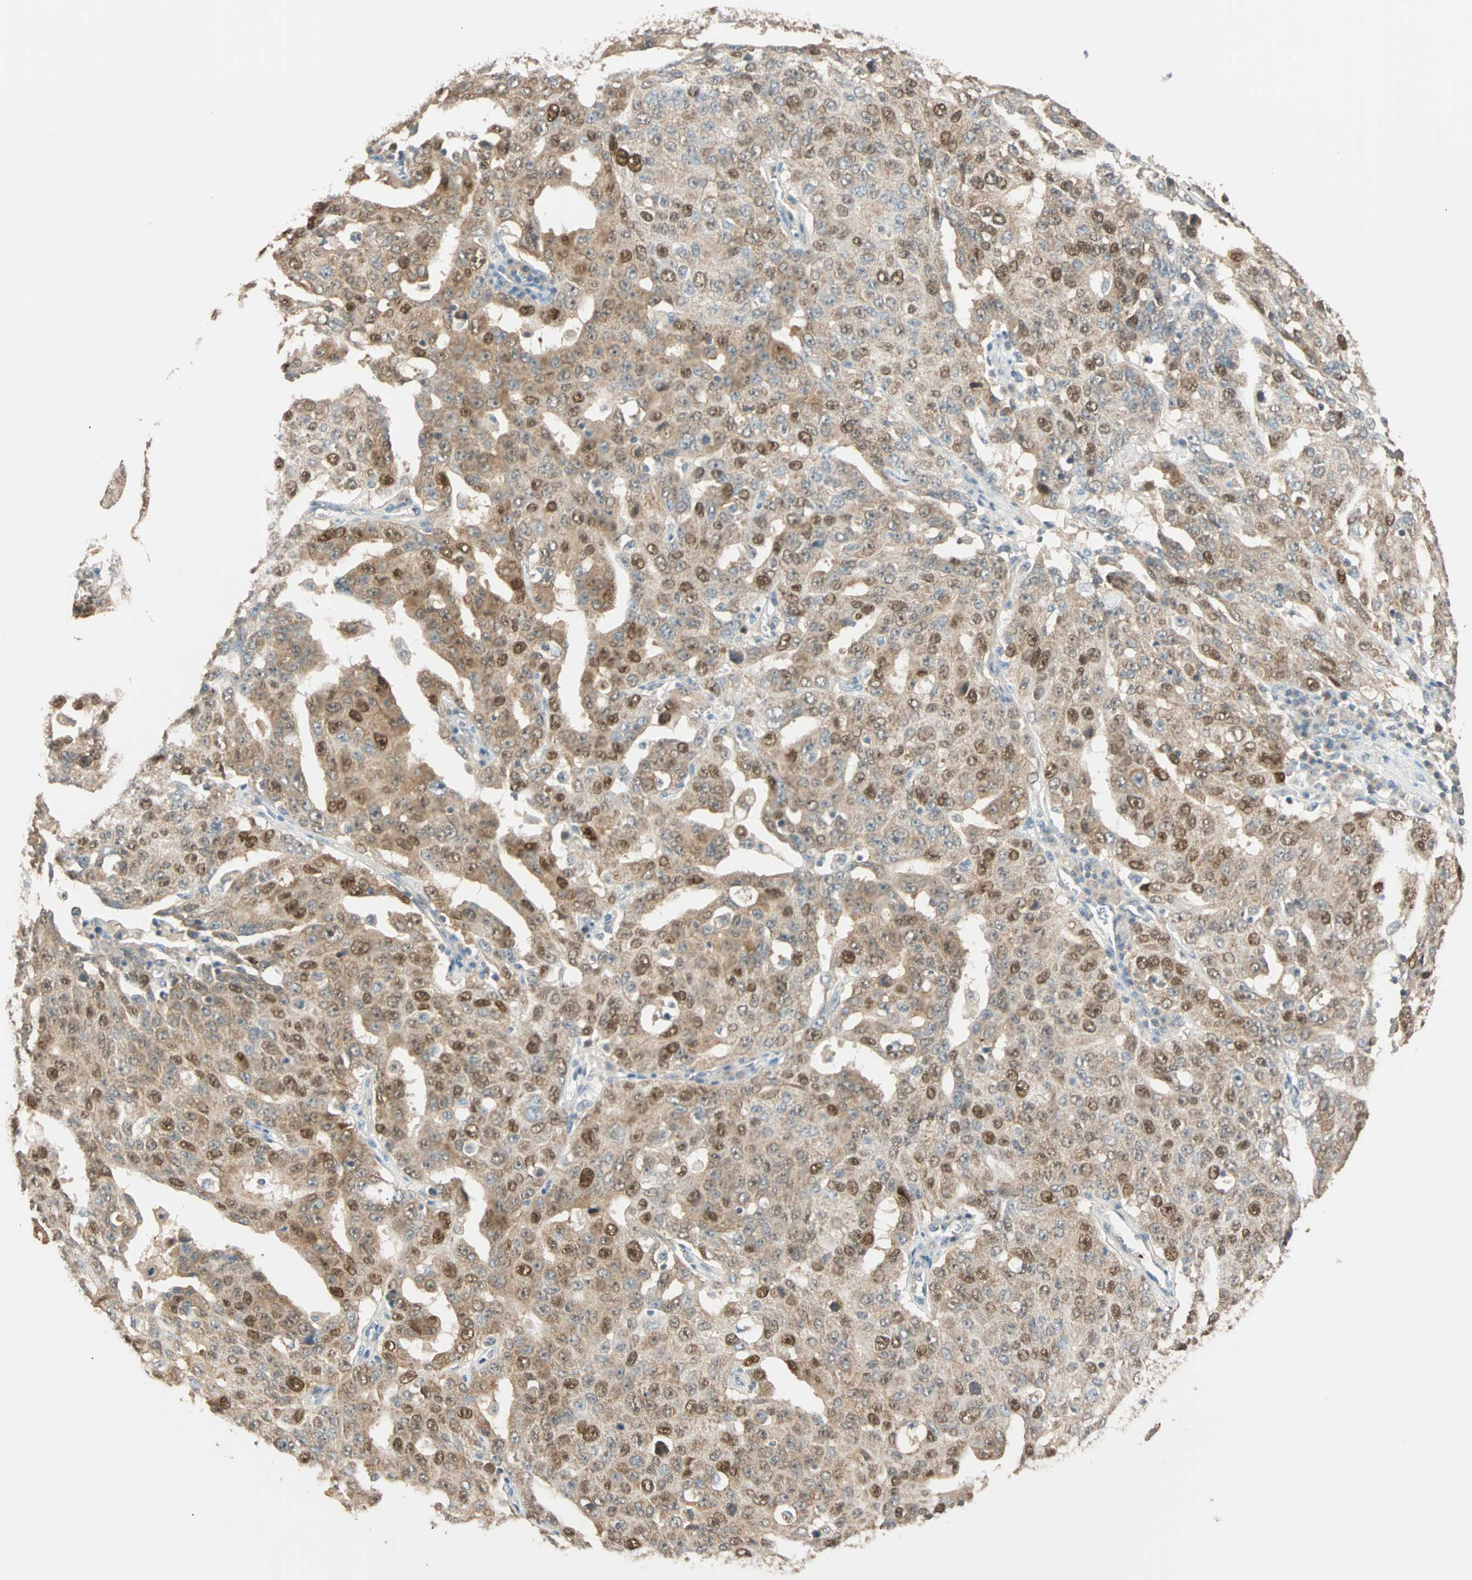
{"staining": {"intensity": "moderate", "quantity": "25%-75%", "location": "cytoplasmic/membranous,nuclear"}, "tissue": "ovarian cancer", "cell_type": "Tumor cells", "image_type": "cancer", "snomed": [{"axis": "morphology", "description": "Carcinoma, endometroid"}, {"axis": "topography", "description": "Ovary"}], "caption": "An immunohistochemistry (IHC) photomicrograph of neoplastic tissue is shown. Protein staining in brown labels moderate cytoplasmic/membranous and nuclear positivity in ovarian cancer within tumor cells.", "gene": "RAD18", "patient": {"sex": "female", "age": 62}}